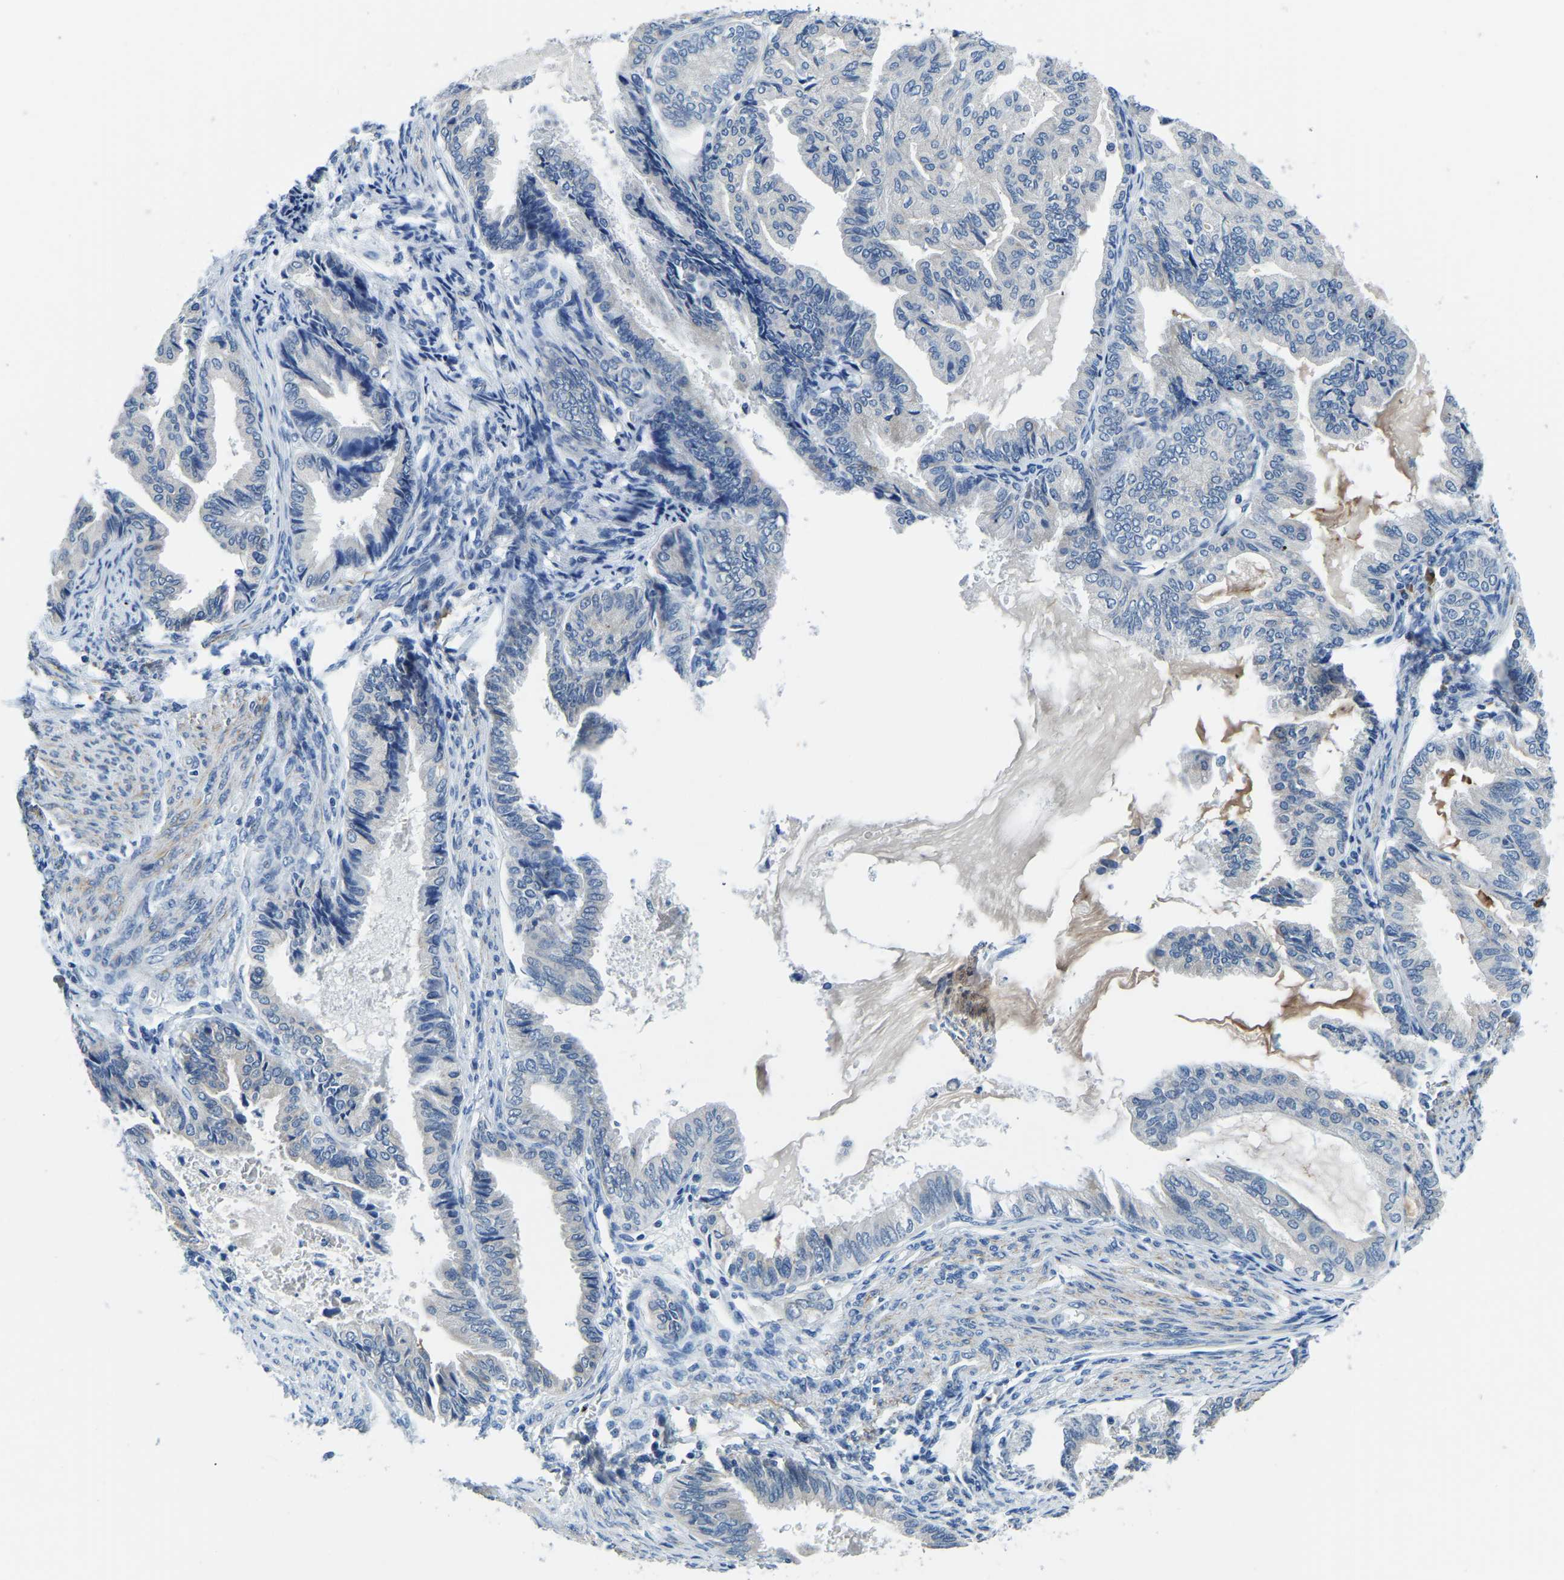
{"staining": {"intensity": "negative", "quantity": "none", "location": "none"}, "tissue": "endometrial cancer", "cell_type": "Tumor cells", "image_type": "cancer", "snomed": [{"axis": "morphology", "description": "Adenocarcinoma, NOS"}, {"axis": "topography", "description": "Endometrium"}], "caption": "Immunohistochemistry of endometrial cancer (adenocarcinoma) shows no expression in tumor cells. Brightfield microscopy of IHC stained with DAB (3,3'-diaminobenzidine) (brown) and hematoxylin (blue), captured at high magnification.", "gene": "LIAS", "patient": {"sex": "female", "age": 86}}